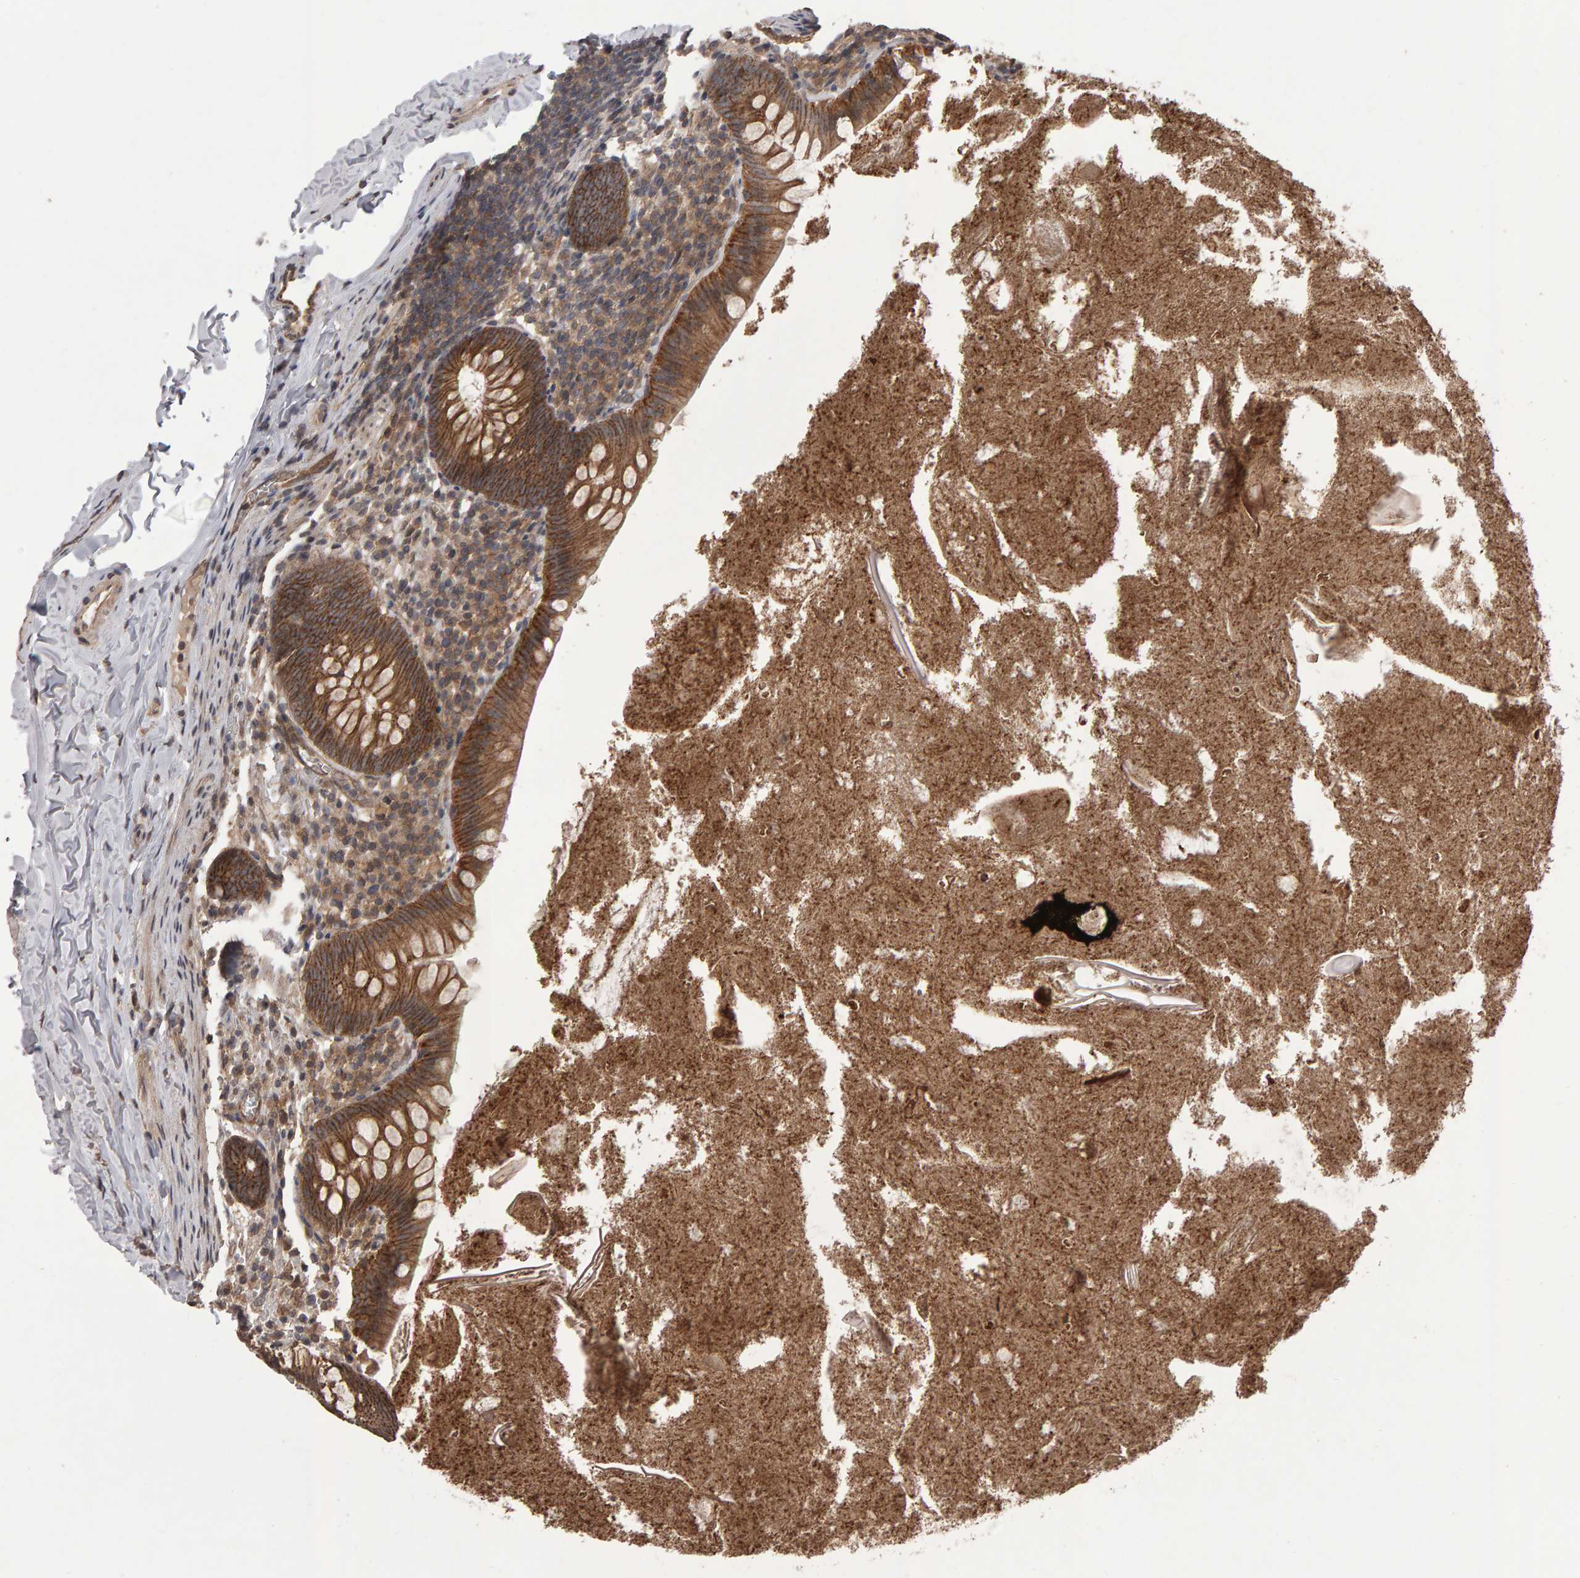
{"staining": {"intensity": "moderate", "quantity": ">75%", "location": "cytoplasmic/membranous"}, "tissue": "appendix", "cell_type": "Glandular cells", "image_type": "normal", "snomed": [{"axis": "morphology", "description": "Normal tissue, NOS"}, {"axis": "topography", "description": "Appendix"}], "caption": "Immunohistochemical staining of normal human appendix demonstrates moderate cytoplasmic/membranous protein staining in about >75% of glandular cells. (Brightfield microscopy of DAB IHC at high magnification).", "gene": "SCRIB", "patient": {"sex": "male", "age": 52}}